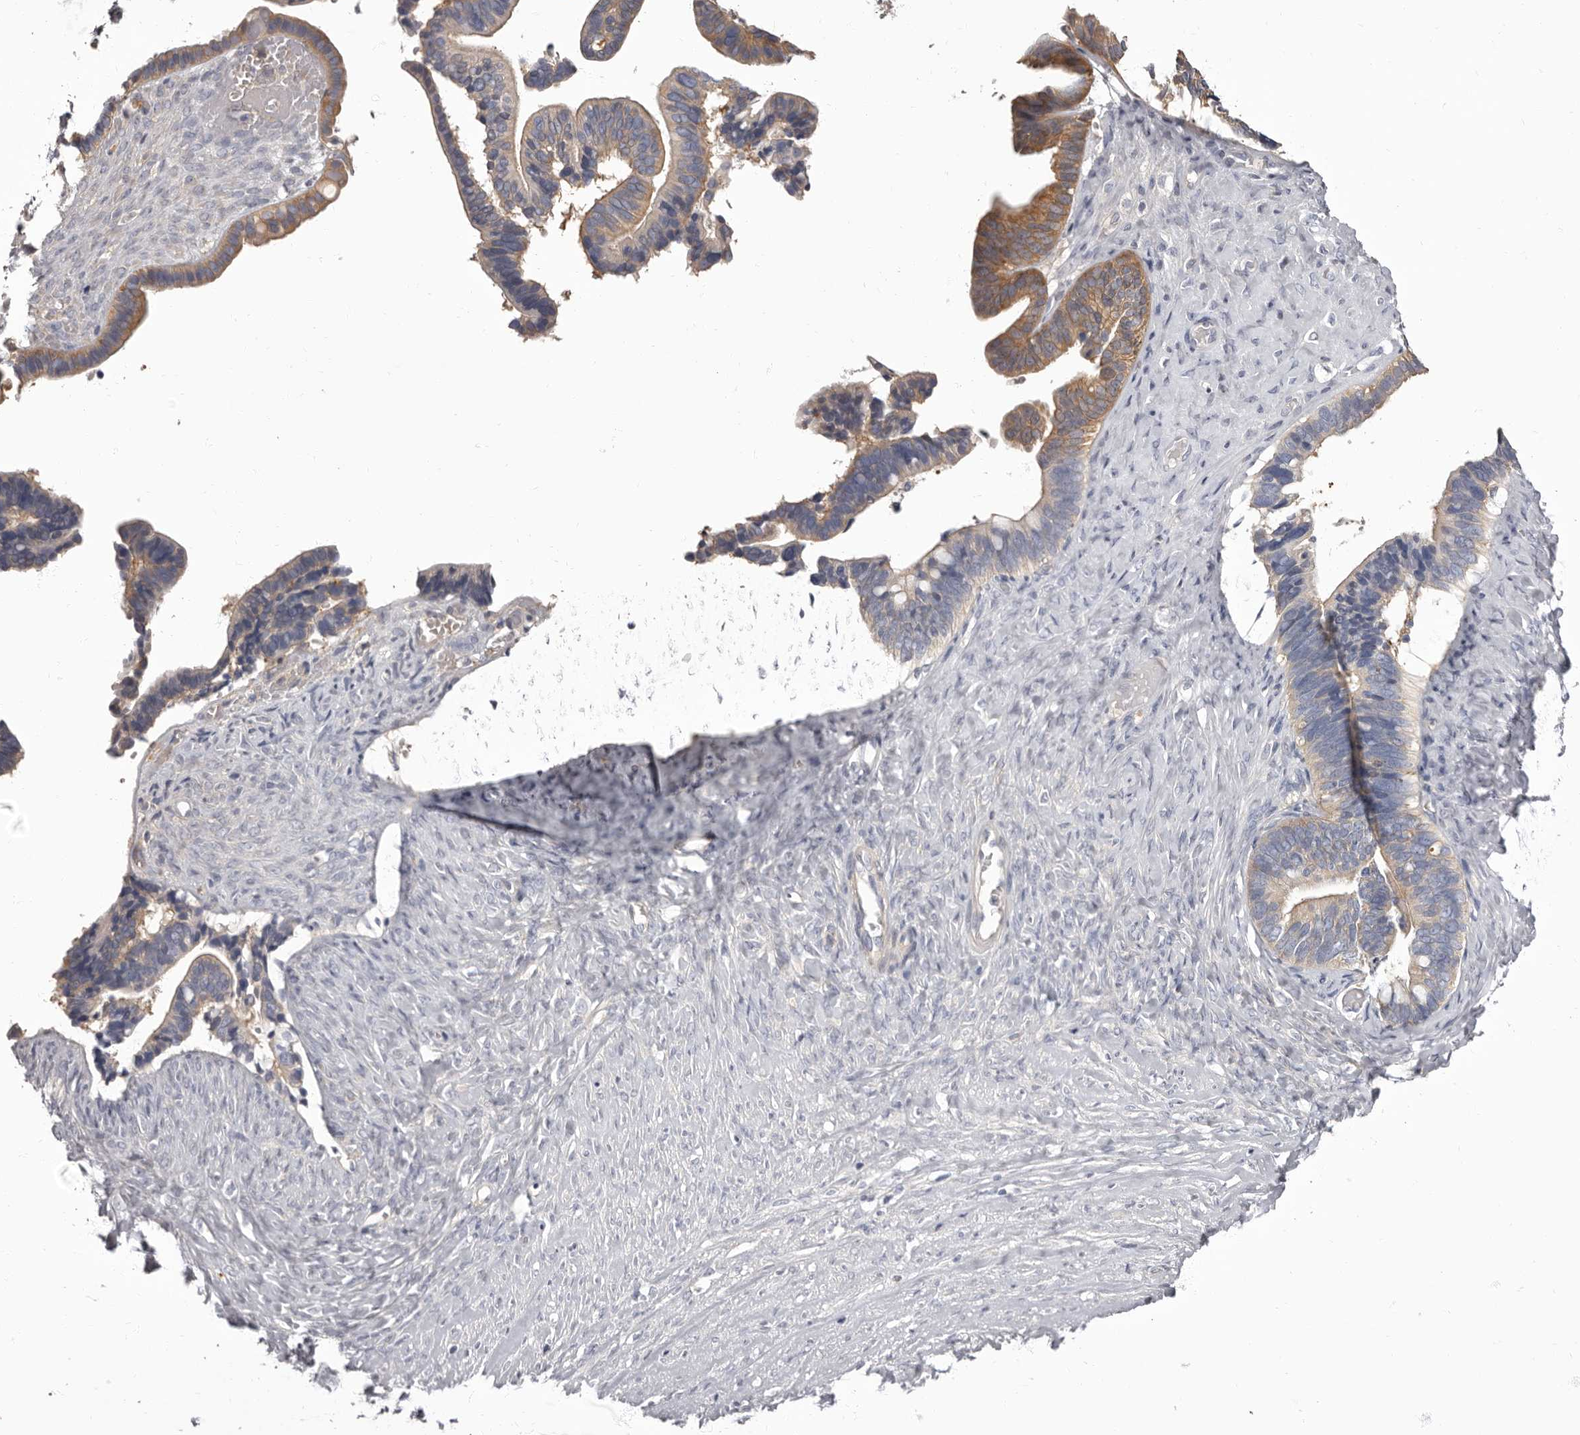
{"staining": {"intensity": "moderate", "quantity": "<25%", "location": "cytoplasmic/membranous"}, "tissue": "ovarian cancer", "cell_type": "Tumor cells", "image_type": "cancer", "snomed": [{"axis": "morphology", "description": "Cystadenocarcinoma, serous, NOS"}, {"axis": "topography", "description": "Ovary"}], "caption": "Immunohistochemical staining of human ovarian cancer displays low levels of moderate cytoplasmic/membranous protein expression in about <25% of tumor cells.", "gene": "APEH", "patient": {"sex": "female", "age": 56}}